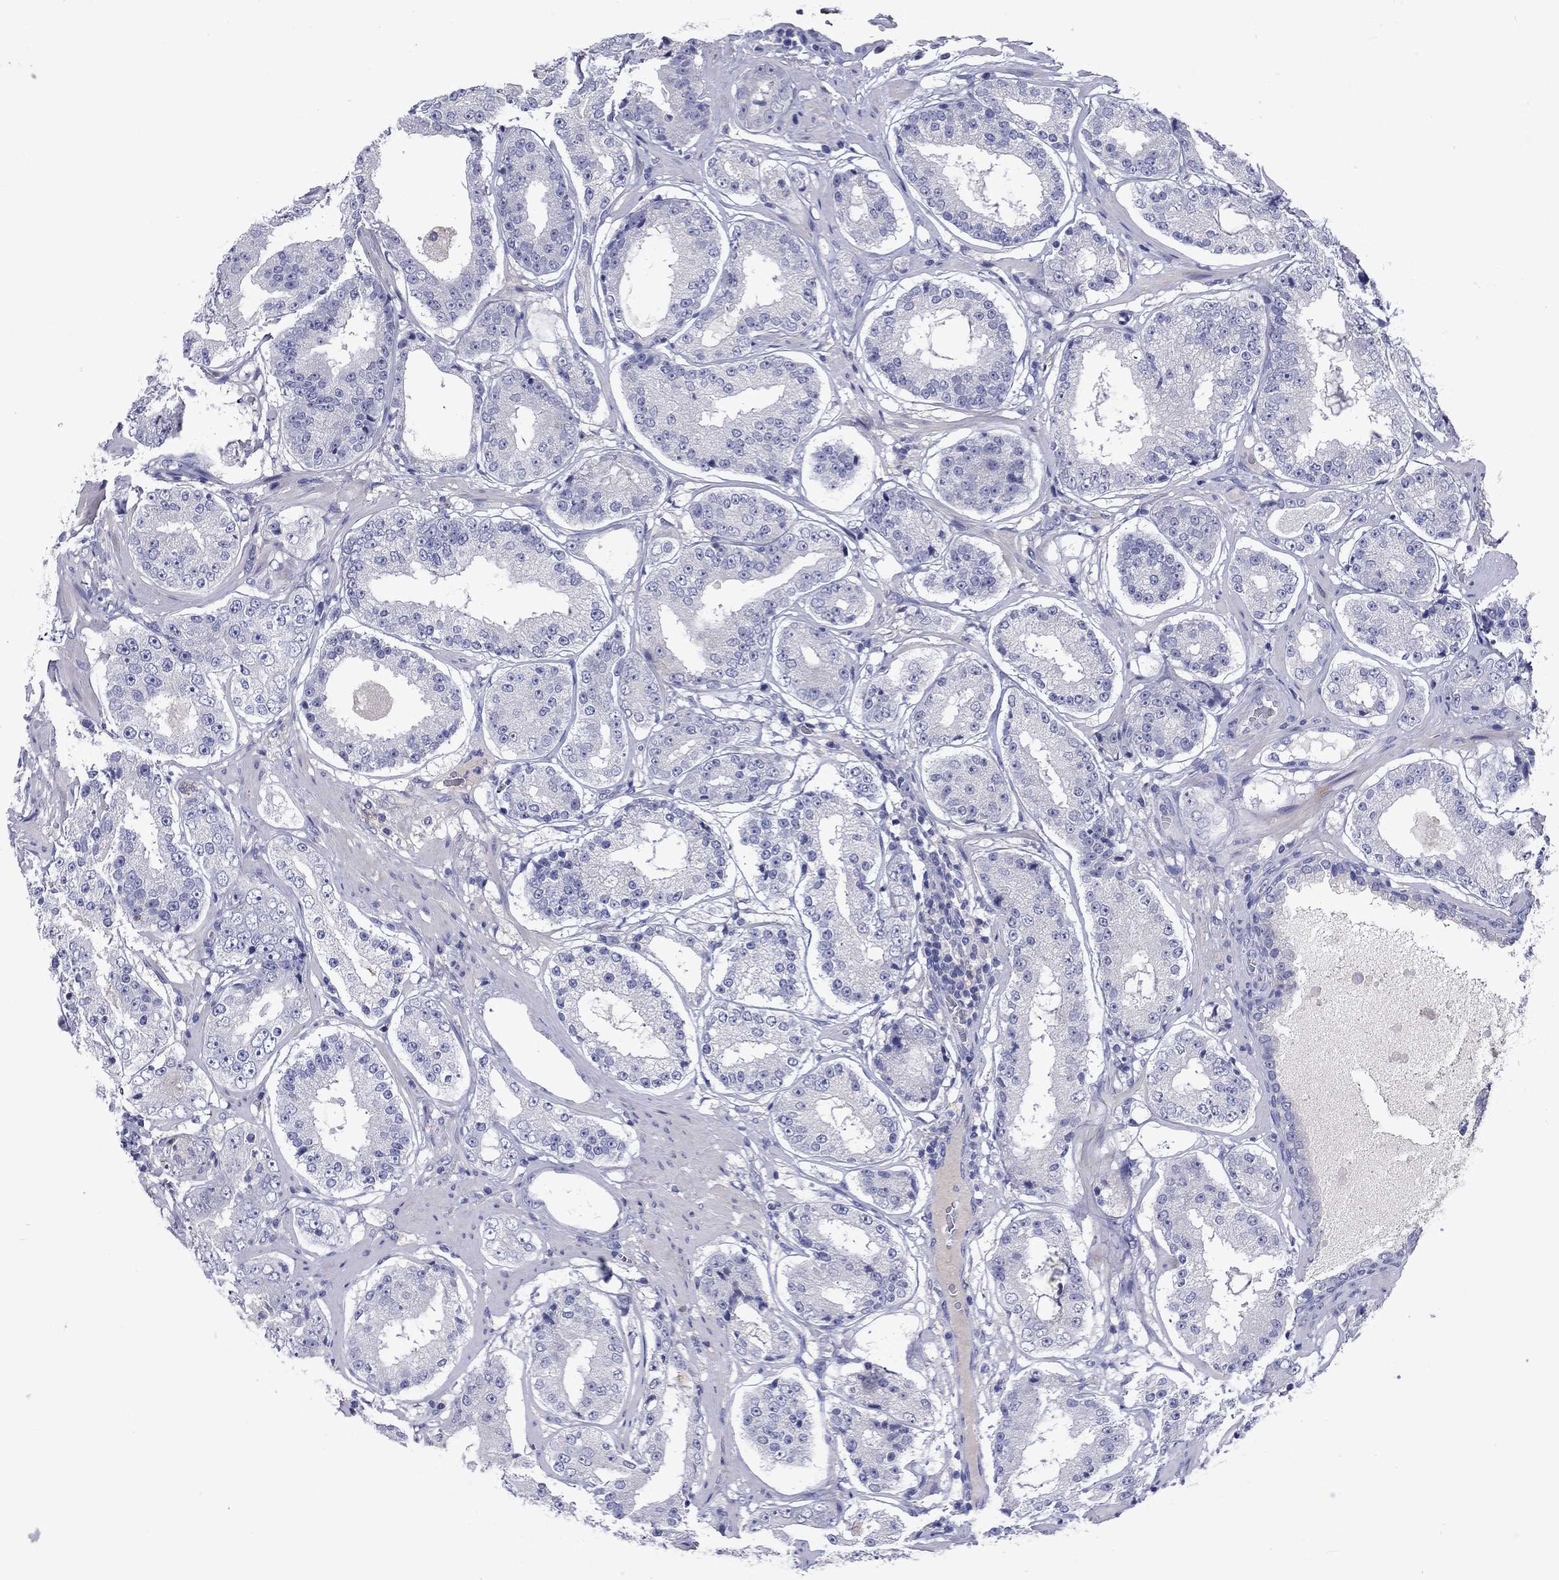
{"staining": {"intensity": "negative", "quantity": "none", "location": "none"}, "tissue": "prostate cancer", "cell_type": "Tumor cells", "image_type": "cancer", "snomed": [{"axis": "morphology", "description": "Adenocarcinoma, Low grade"}, {"axis": "topography", "description": "Prostate"}], "caption": "A photomicrograph of prostate adenocarcinoma (low-grade) stained for a protein shows no brown staining in tumor cells. (Immunohistochemistry (ihc), brightfield microscopy, high magnification).", "gene": "CNDP1", "patient": {"sex": "male", "age": 60}}